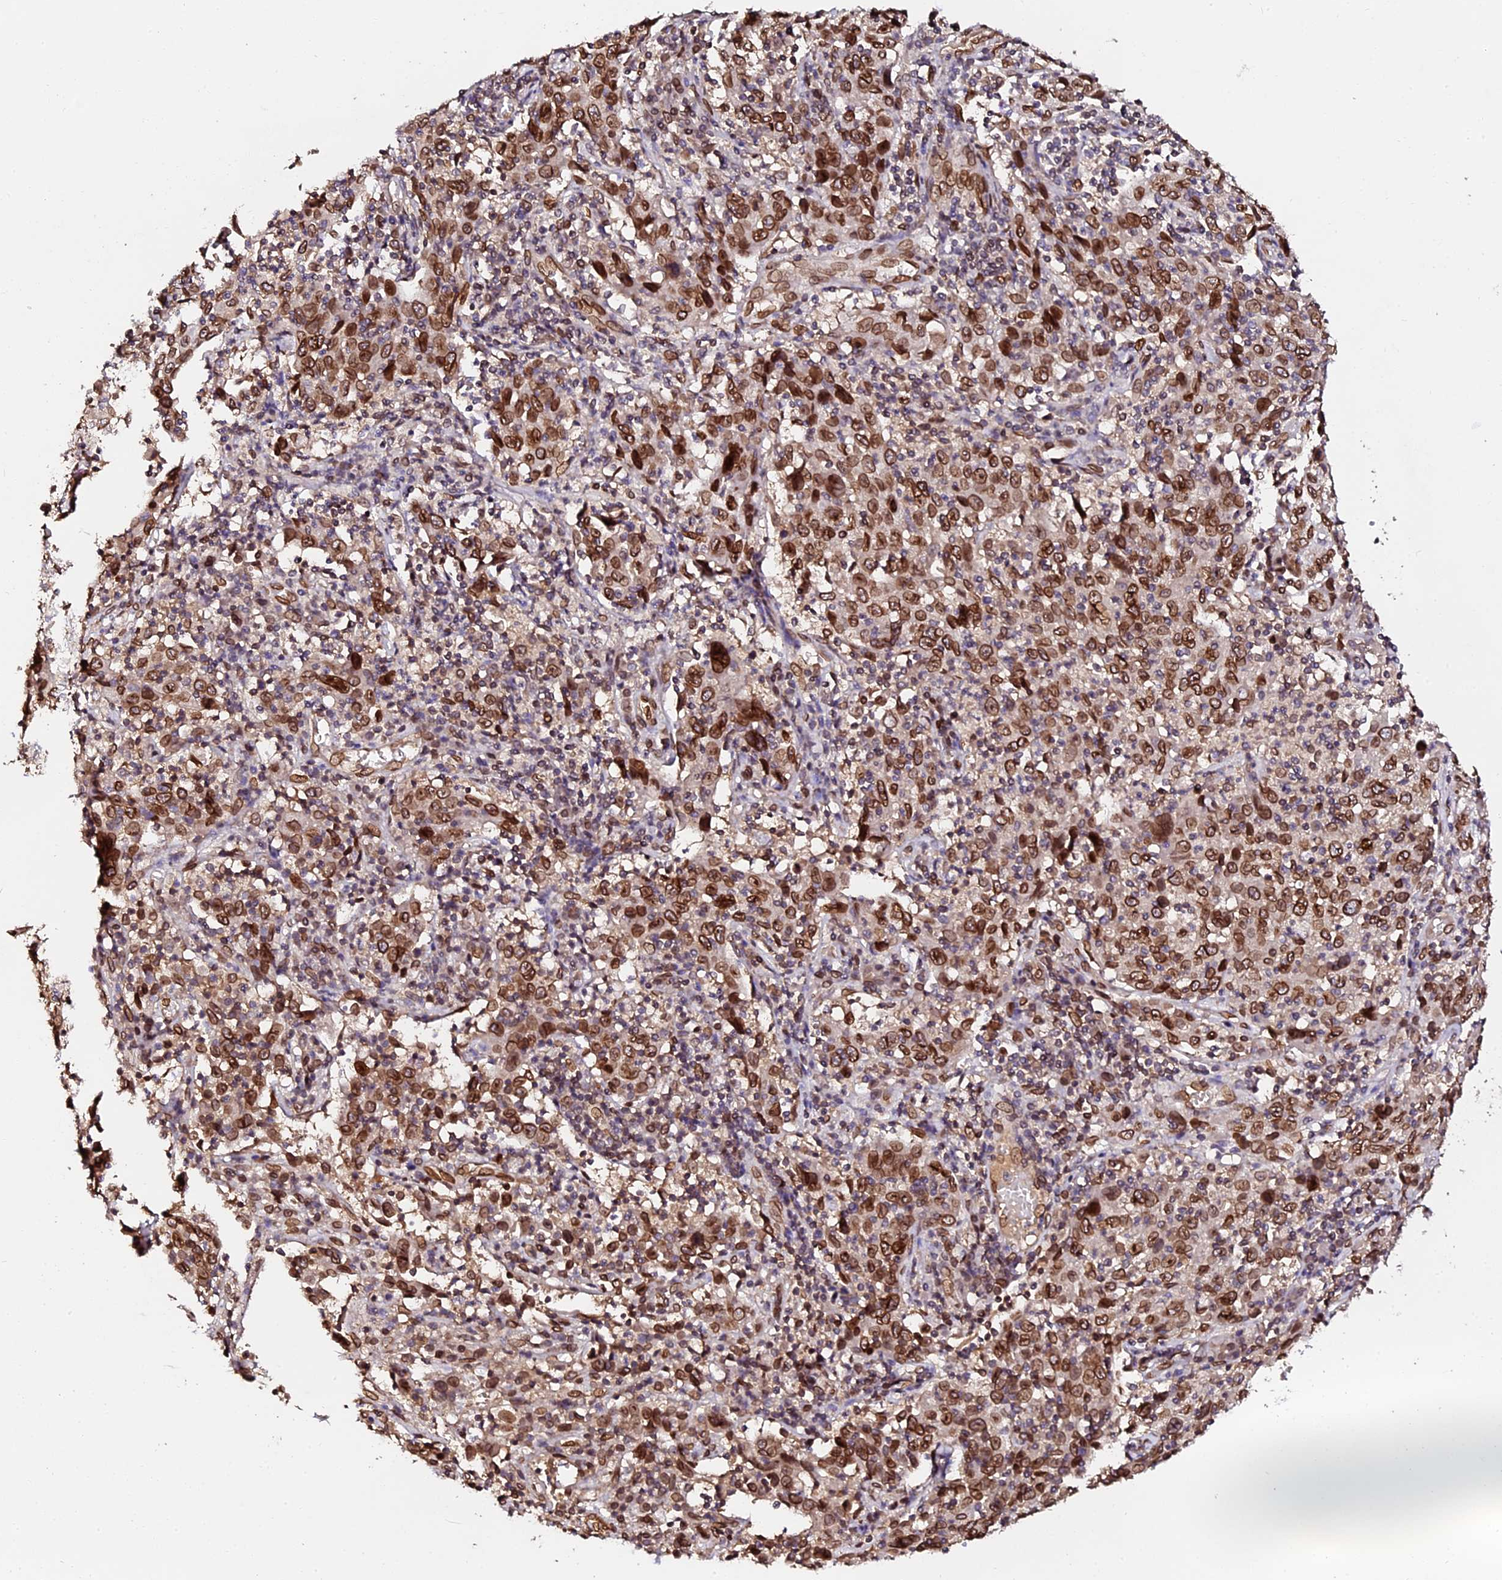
{"staining": {"intensity": "strong", "quantity": ">75%", "location": "cytoplasmic/membranous,nuclear"}, "tissue": "cervical cancer", "cell_type": "Tumor cells", "image_type": "cancer", "snomed": [{"axis": "morphology", "description": "Squamous cell carcinoma, NOS"}, {"axis": "topography", "description": "Cervix"}], "caption": "Immunohistochemistry image of cervical cancer (squamous cell carcinoma) stained for a protein (brown), which shows high levels of strong cytoplasmic/membranous and nuclear expression in approximately >75% of tumor cells.", "gene": "ANAPC5", "patient": {"sex": "female", "age": 46}}